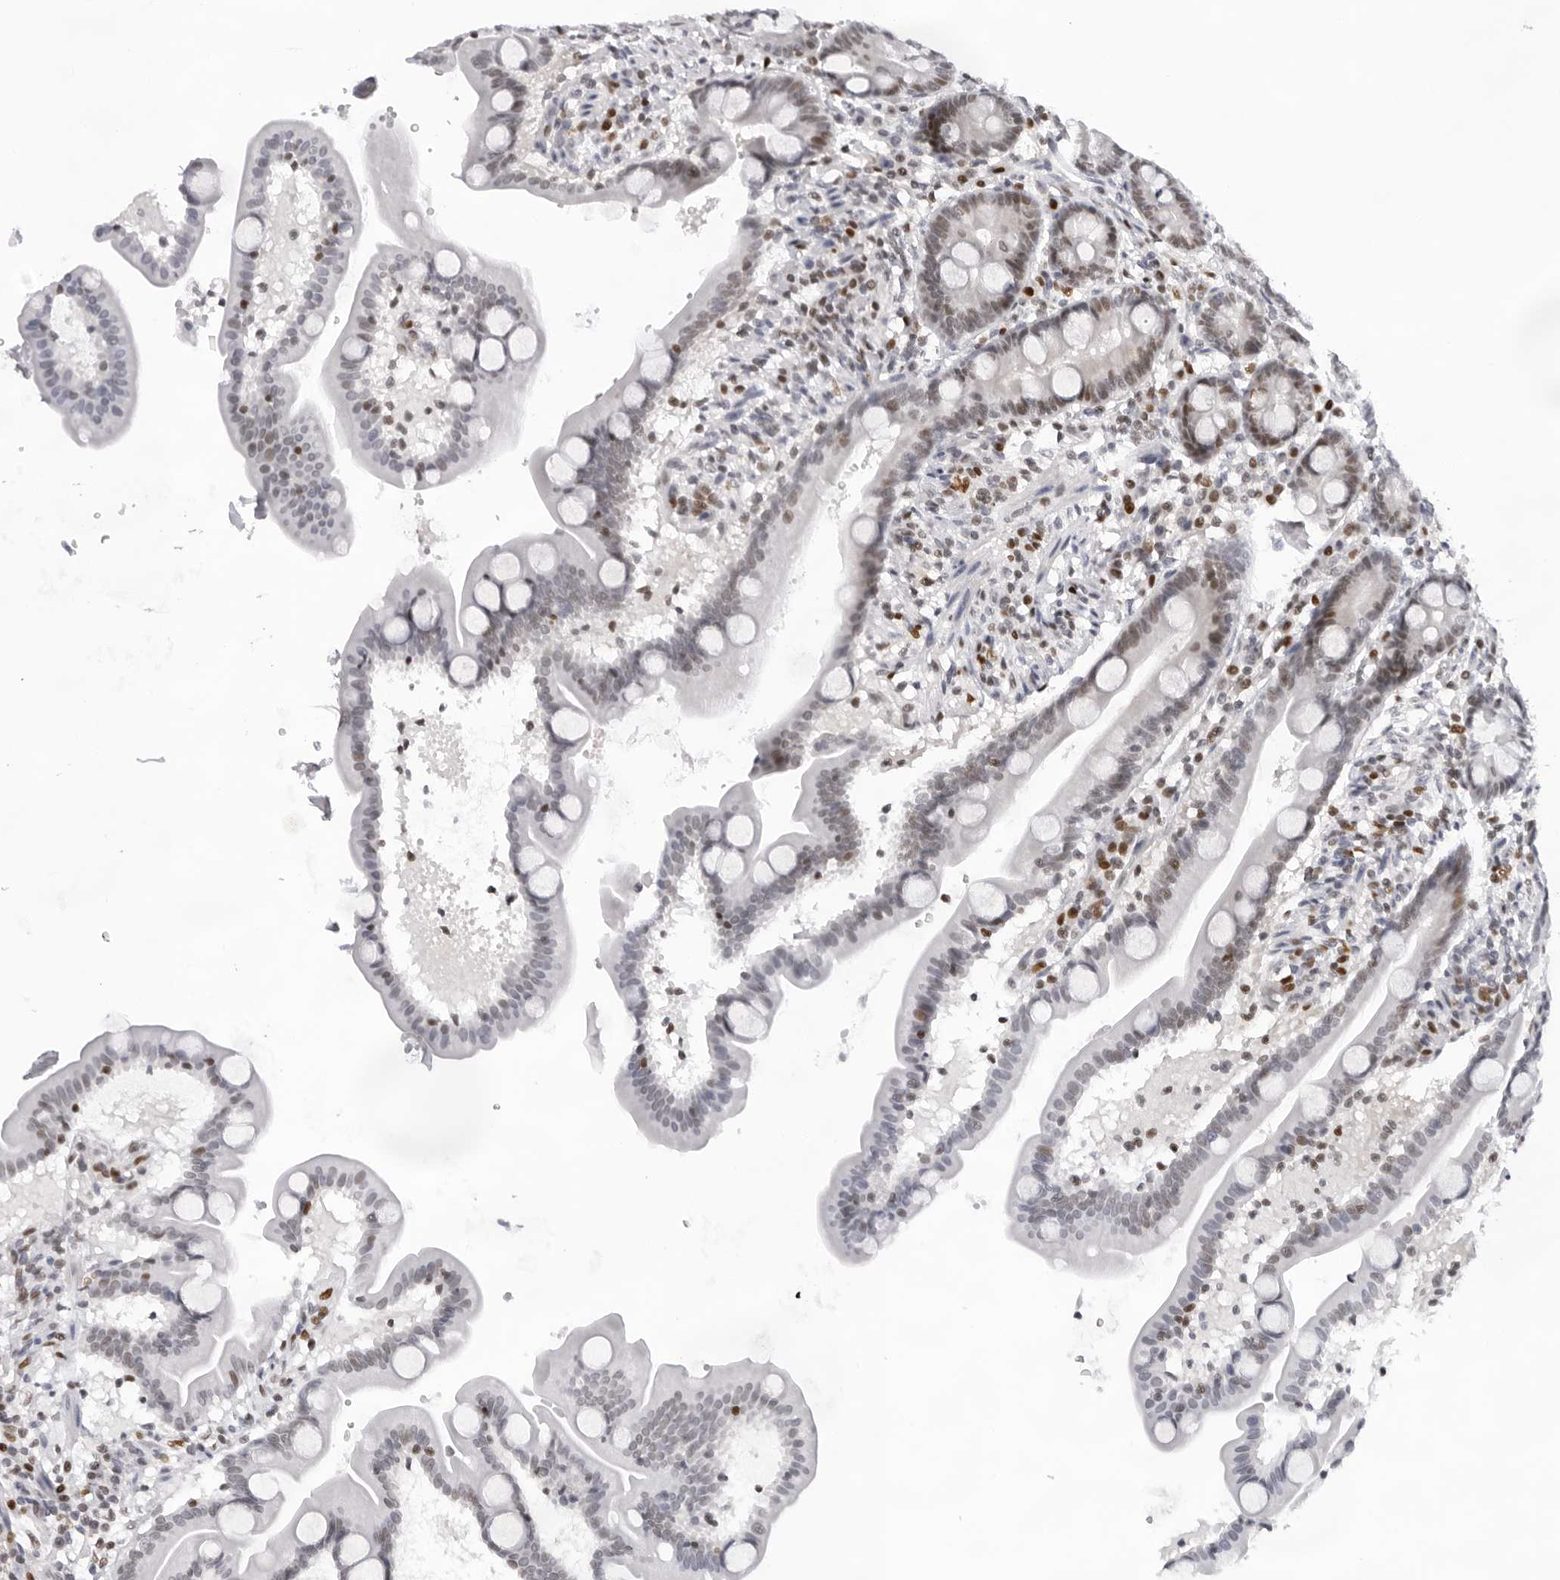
{"staining": {"intensity": "negative", "quantity": "none", "location": "none"}, "tissue": "duodenum", "cell_type": "Glandular cells", "image_type": "normal", "snomed": [{"axis": "morphology", "description": "Normal tissue, NOS"}, {"axis": "topography", "description": "Duodenum"}], "caption": "High magnification brightfield microscopy of unremarkable duodenum stained with DAB (brown) and counterstained with hematoxylin (blue): glandular cells show no significant positivity. Nuclei are stained in blue.", "gene": "OGG1", "patient": {"sex": "male", "age": 54}}